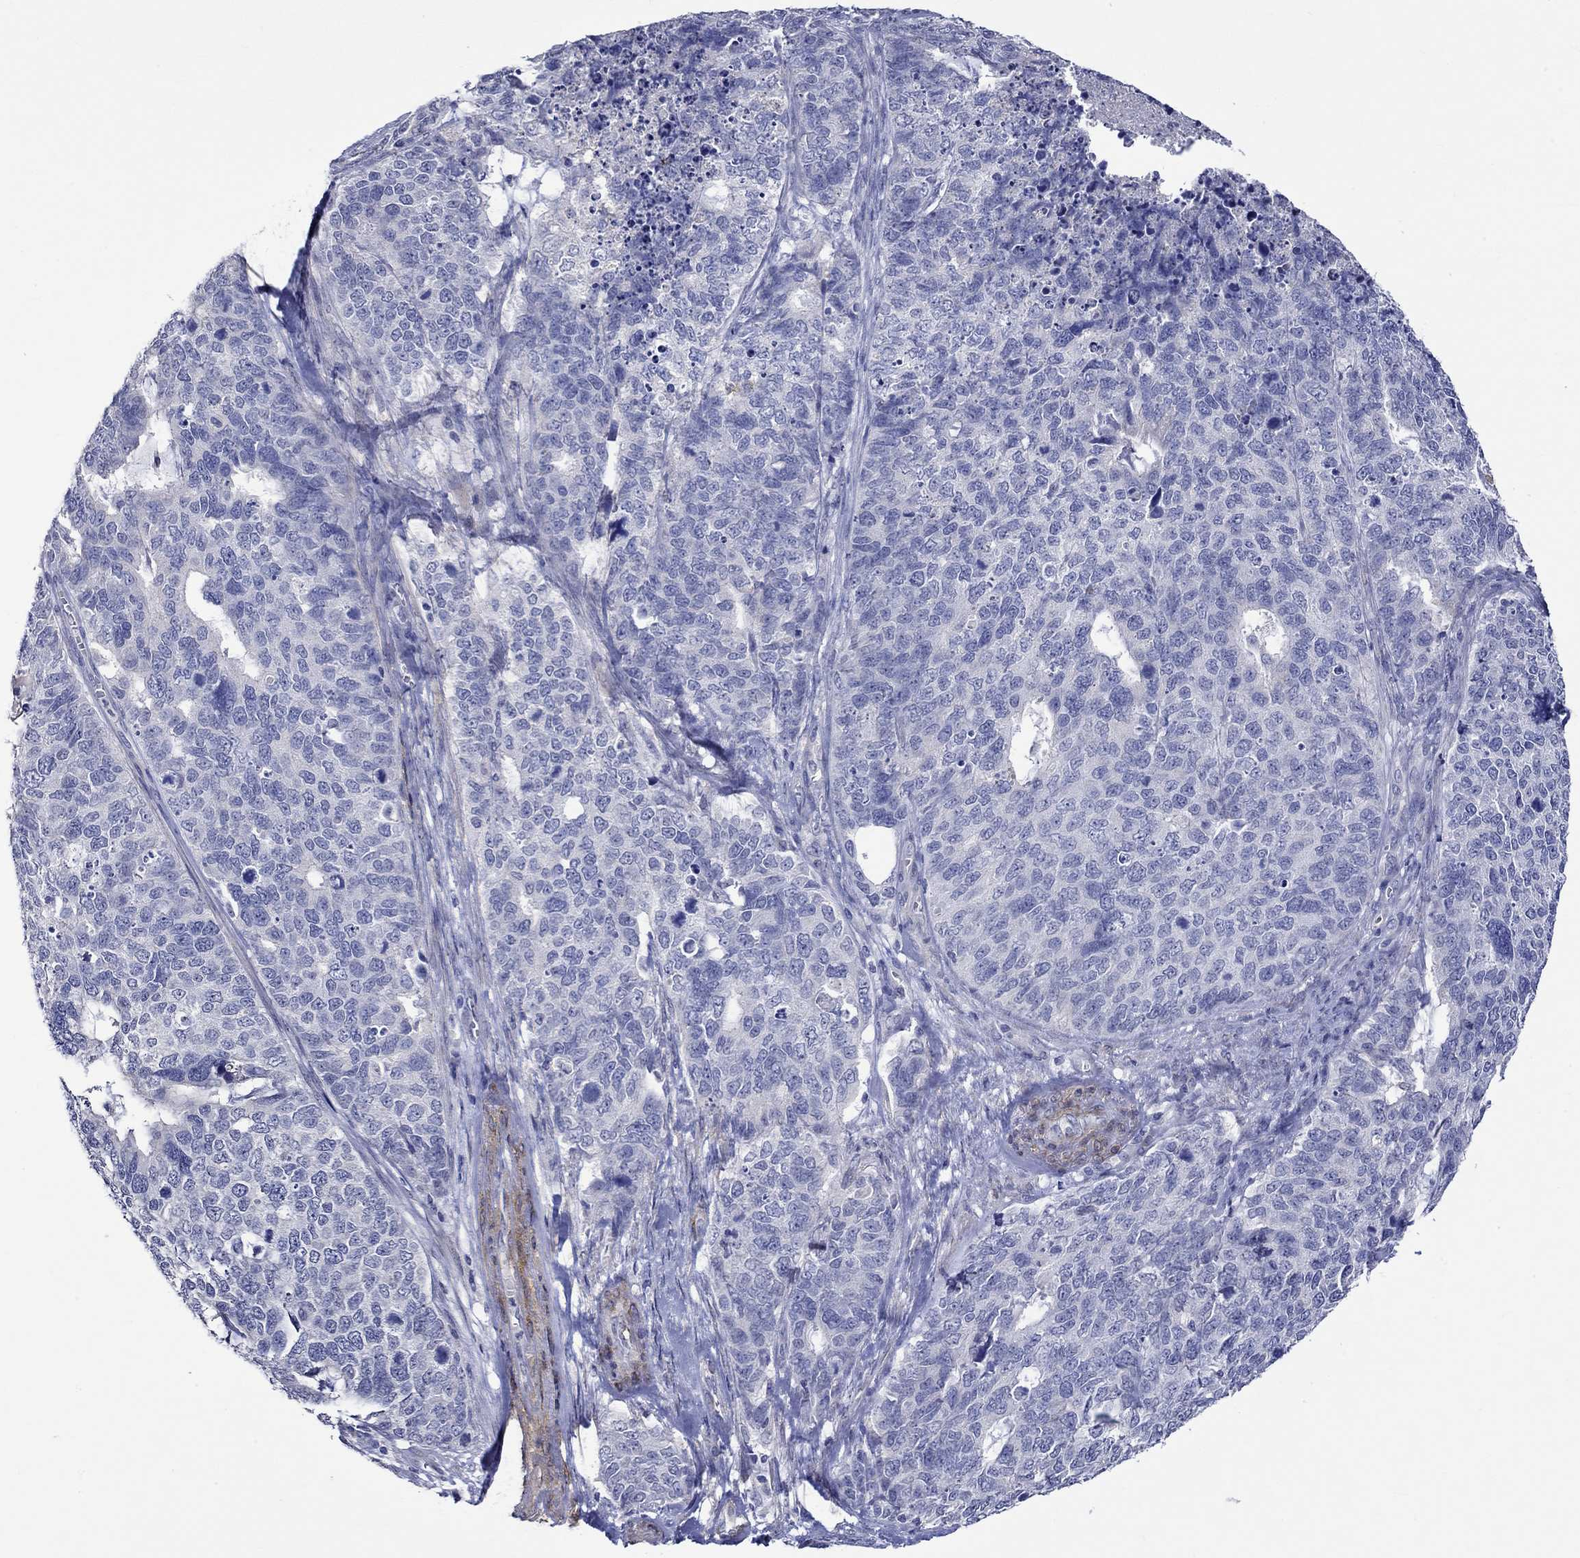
{"staining": {"intensity": "negative", "quantity": "none", "location": "none"}, "tissue": "cervical cancer", "cell_type": "Tumor cells", "image_type": "cancer", "snomed": [{"axis": "morphology", "description": "Squamous cell carcinoma, NOS"}, {"axis": "topography", "description": "Cervix"}], "caption": "The histopathology image demonstrates no staining of tumor cells in squamous cell carcinoma (cervical).", "gene": "CRYAB", "patient": {"sex": "female", "age": 63}}